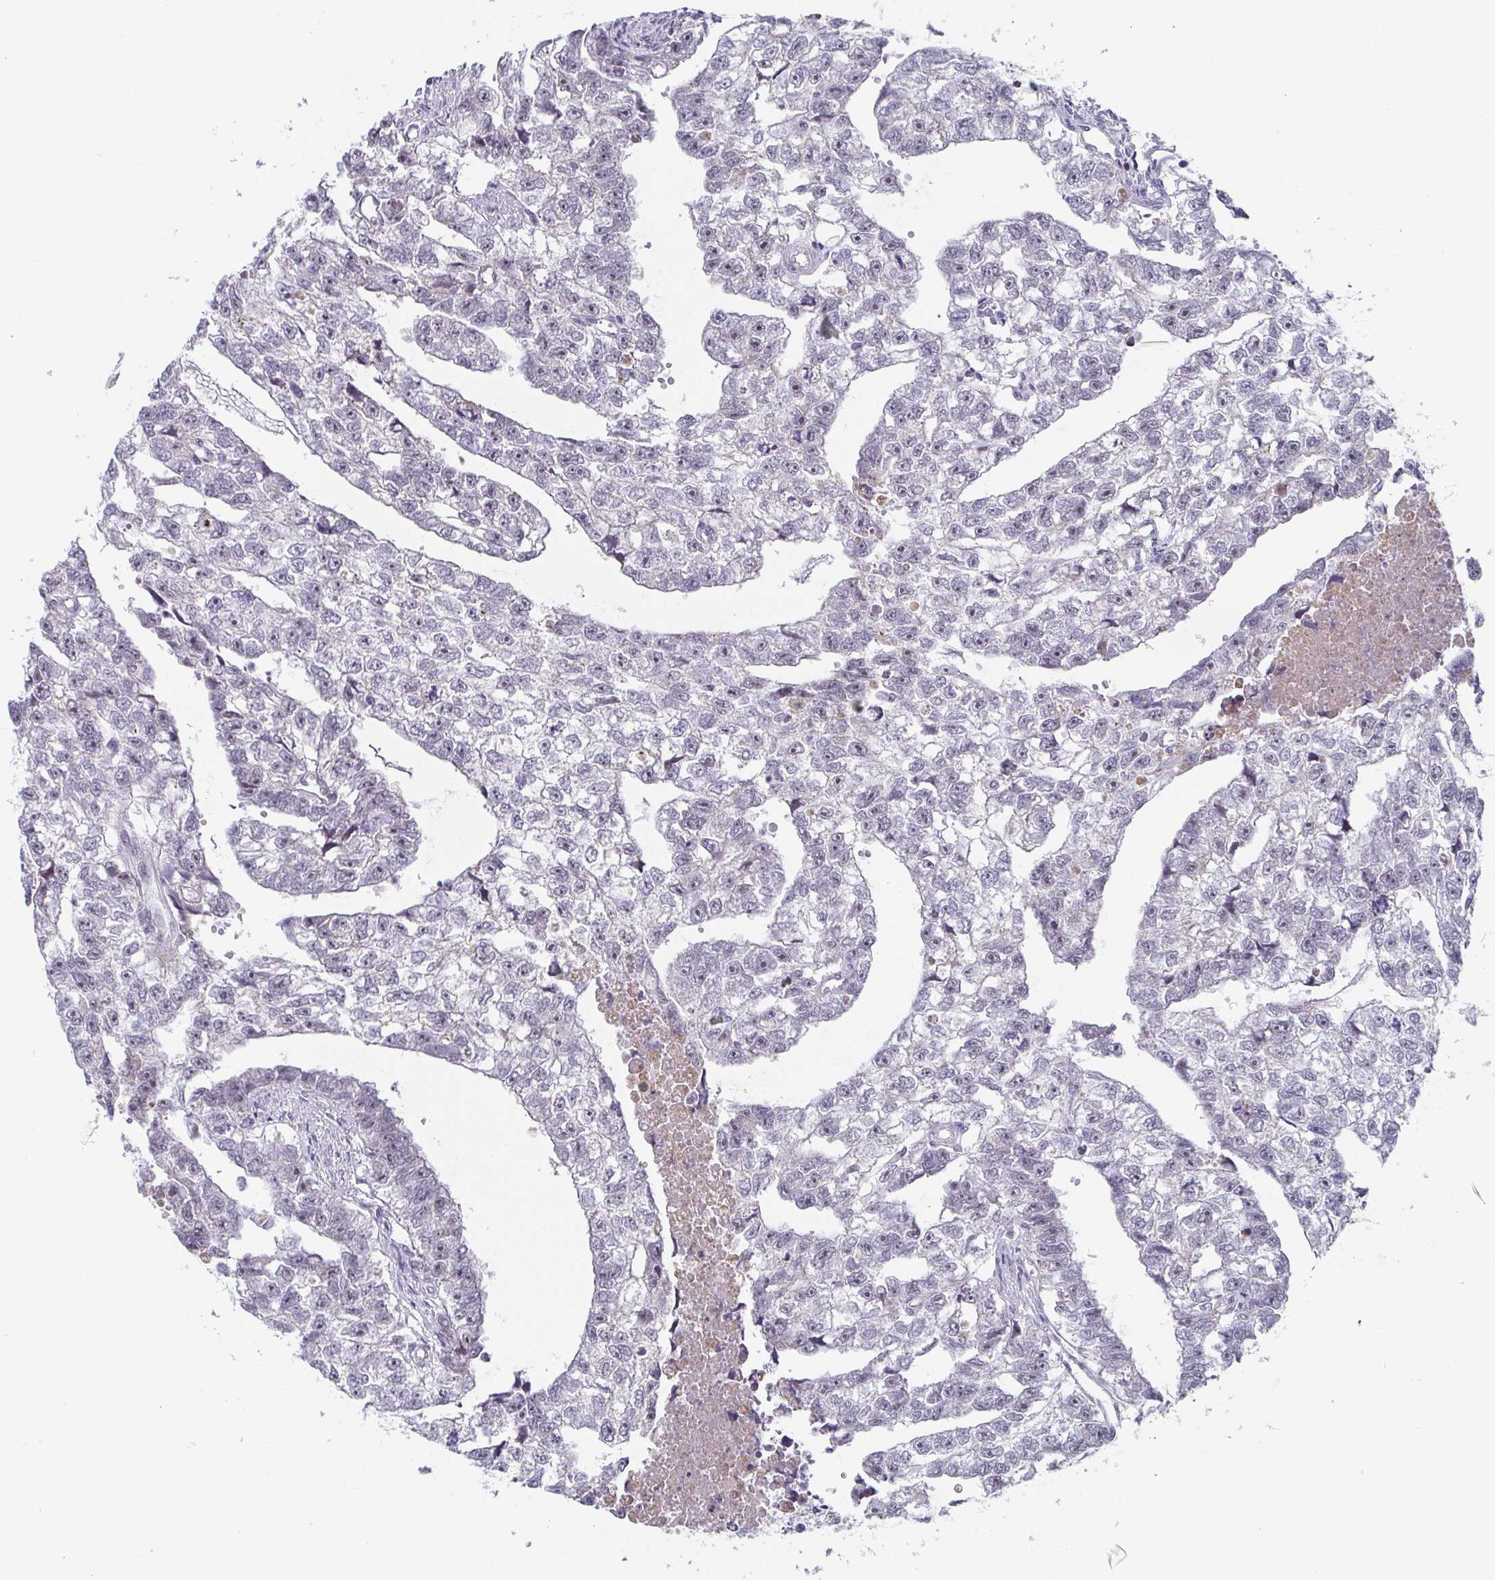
{"staining": {"intensity": "negative", "quantity": "none", "location": "none"}, "tissue": "testis cancer", "cell_type": "Tumor cells", "image_type": "cancer", "snomed": [{"axis": "morphology", "description": "Carcinoma, Embryonal, NOS"}, {"axis": "morphology", "description": "Teratoma, malignant, NOS"}, {"axis": "topography", "description": "Testis"}], "caption": "An immunohistochemistry image of testis cancer is shown. There is no staining in tumor cells of testis cancer.", "gene": "EXOSC7", "patient": {"sex": "male", "age": 44}}